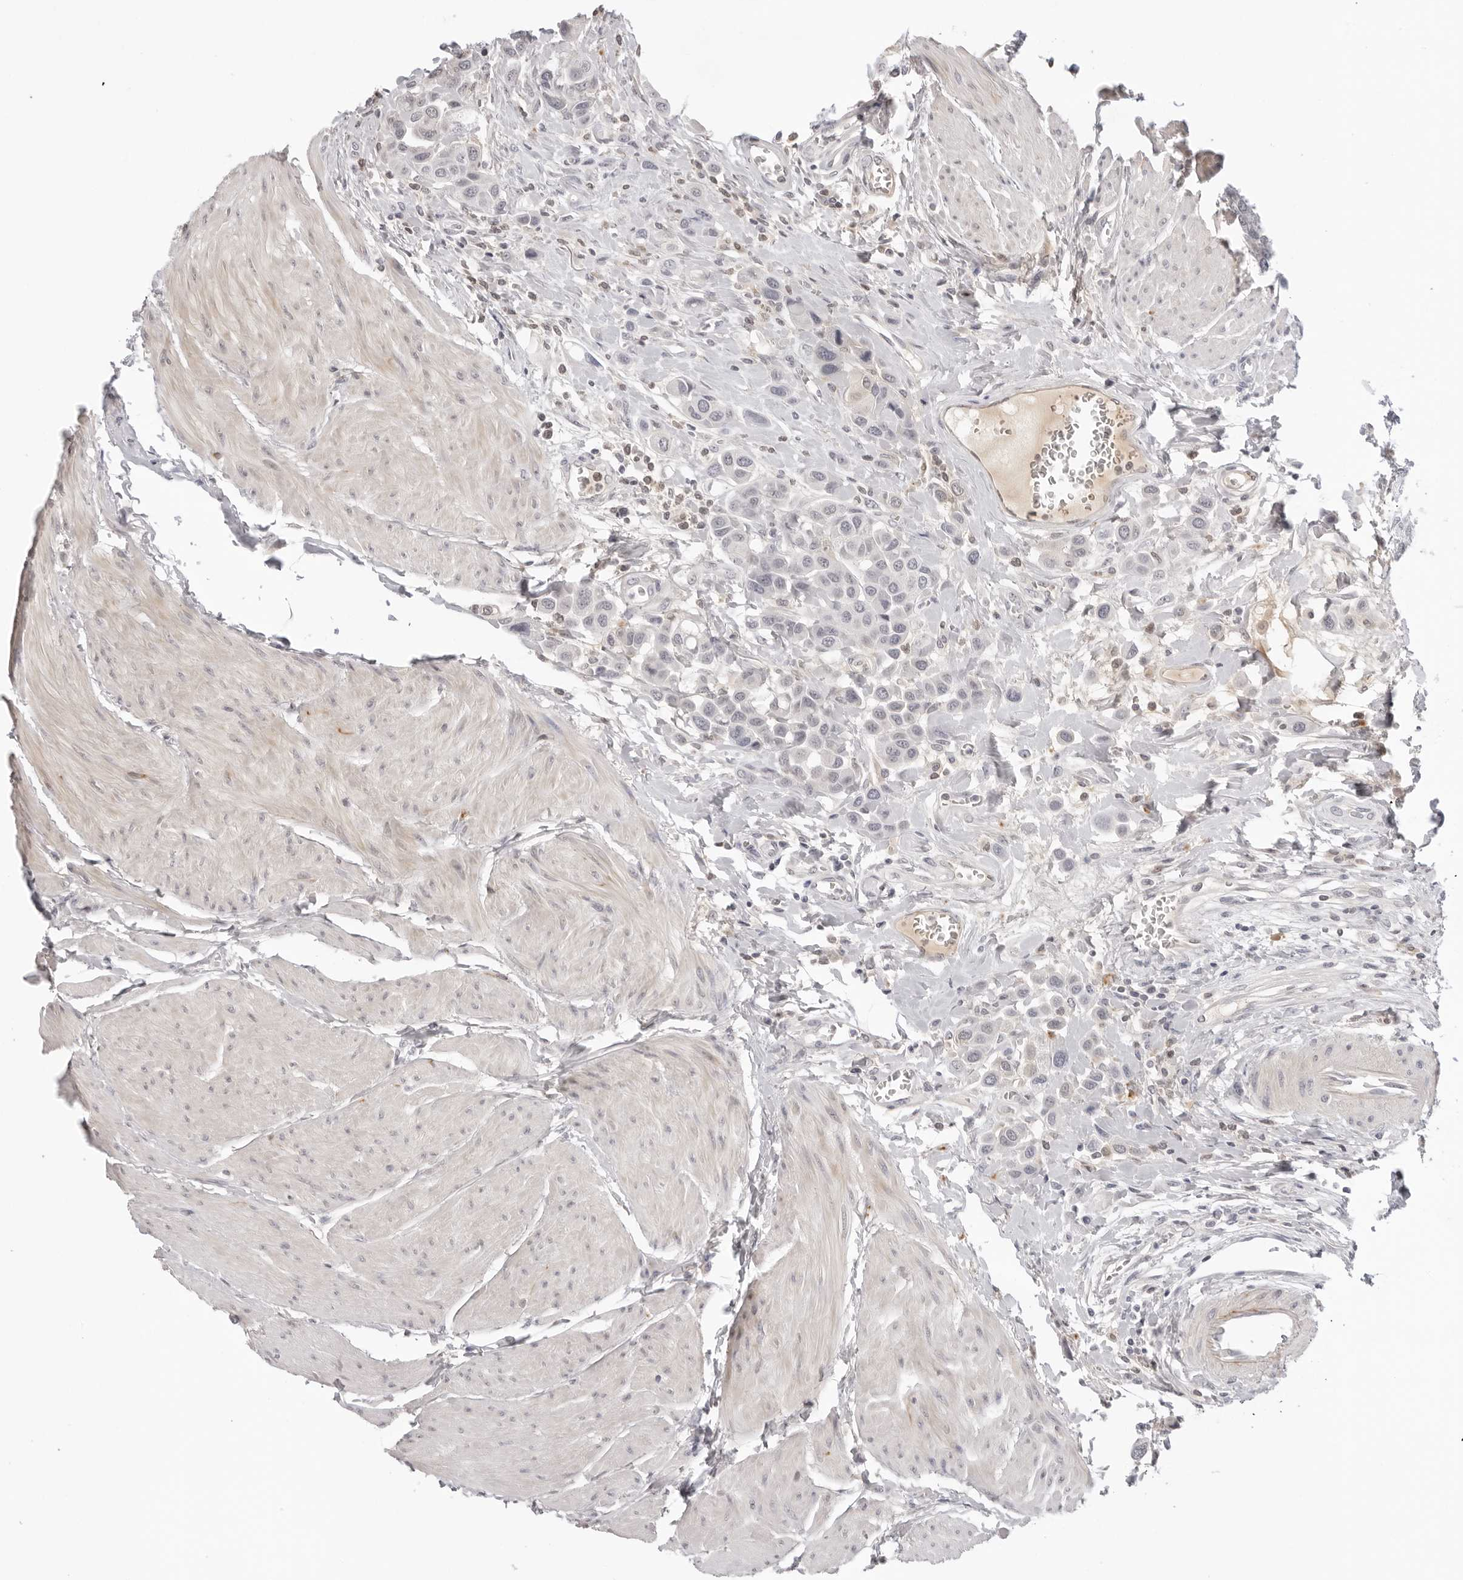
{"staining": {"intensity": "negative", "quantity": "none", "location": "none"}, "tissue": "urothelial cancer", "cell_type": "Tumor cells", "image_type": "cancer", "snomed": [{"axis": "morphology", "description": "Urothelial carcinoma, High grade"}, {"axis": "topography", "description": "Urinary bladder"}], "caption": "The micrograph demonstrates no staining of tumor cells in urothelial cancer. The staining was performed using DAB to visualize the protein expression in brown, while the nuclei were stained in blue with hematoxylin (Magnification: 20x).", "gene": "STRADB", "patient": {"sex": "male", "age": 50}}